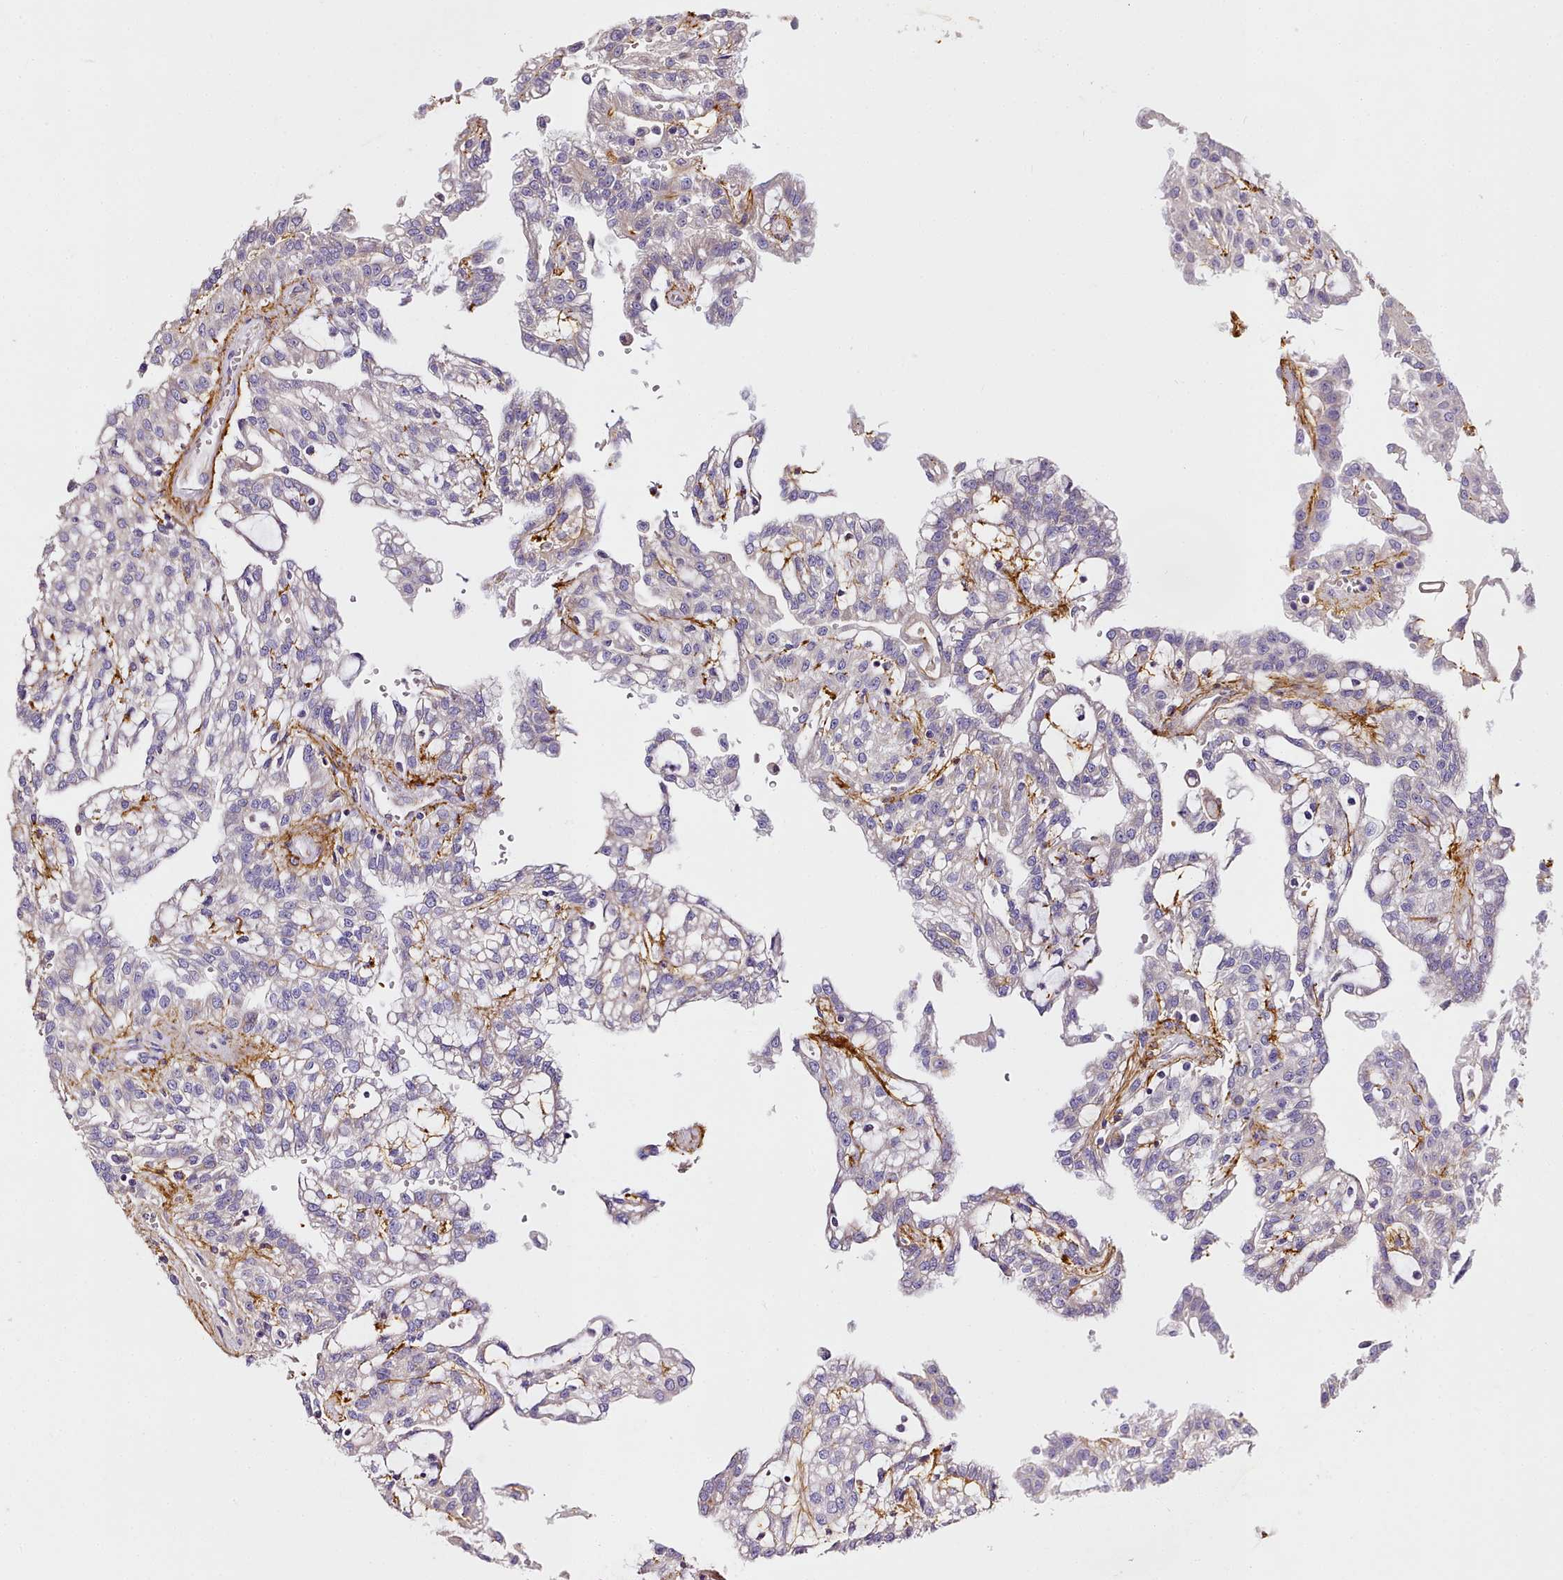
{"staining": {"intensity": "negative", "quantity": "none", "location": "none"}, "tissue": "renal cancer", "cell_type": "Tumor cells", "image_type": "cancer", "snomed": [{"axis": "morphology", "description": "Adenocarcinoma, NOS"}, {"axis": "topography", "description": "Kidney"}], "caption": "The photomicrograph reveals no significant staining in tumor cells of renal cancer (adenocarcinoma). (Immunohistochemistry (ihc), brightfield microscopy, high magnification).", "gene": "NBPF1", "patient": {"sex": "male", "age": 63}}